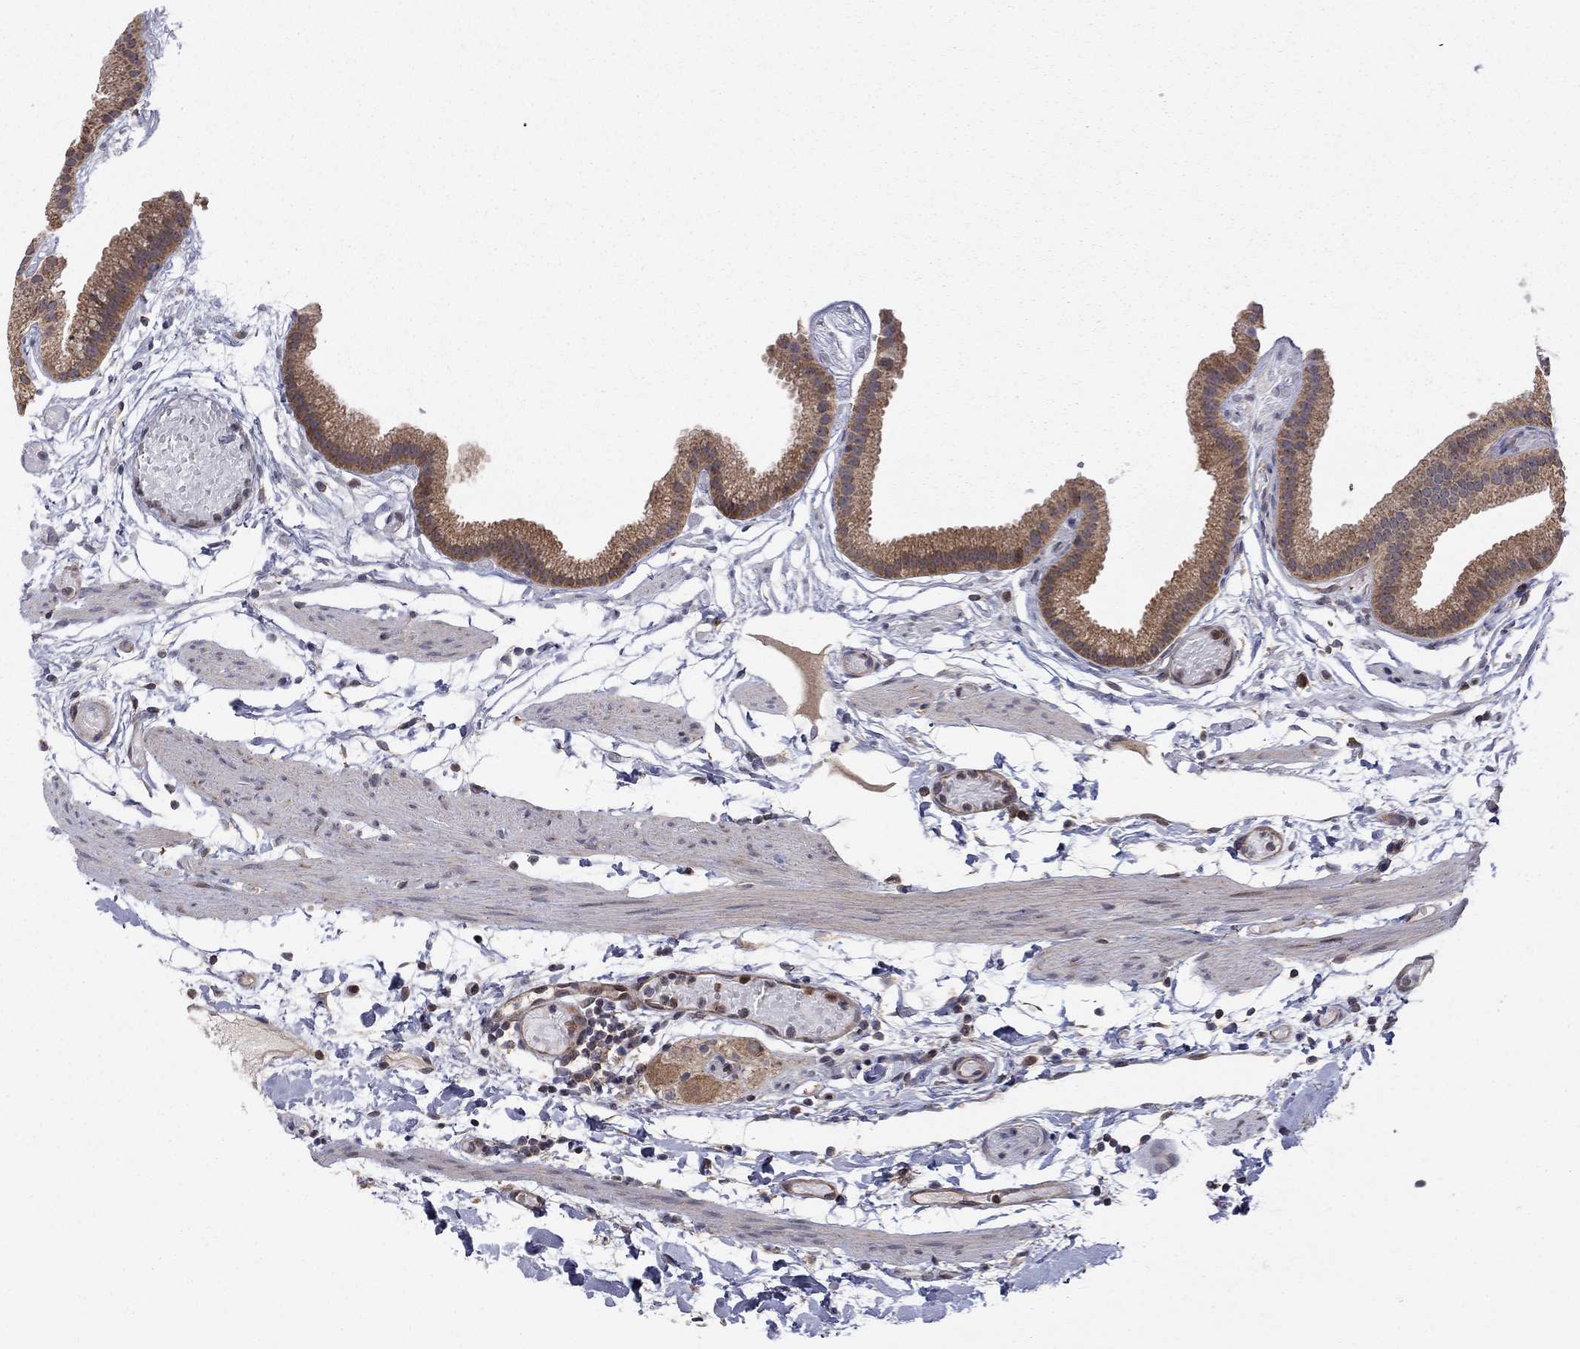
{"staining": {"intensity": "moderate", "quantity": "25%-75%", "location": "cytoplasmic/membranous"}, "tissue": "gallbladder", "cell_type": "Glandular cells", "image_type": "normal", "snomed": [{"axis": "morphology", "description": "Normal tissue, NOS"}, {"axis": "topography", "description": "Gallbladder"}], "caption": "Immunohistochemical staining of normal human gallbladder displays medium levels of moderate cytoplasmic/membranous expression in about 25%-75% of glandular cells. The protein of interest is shown in brown color, while the nuclei are stained blue.", "gene": "TDP1", "patient": {"sex": "female", "age": 45}}